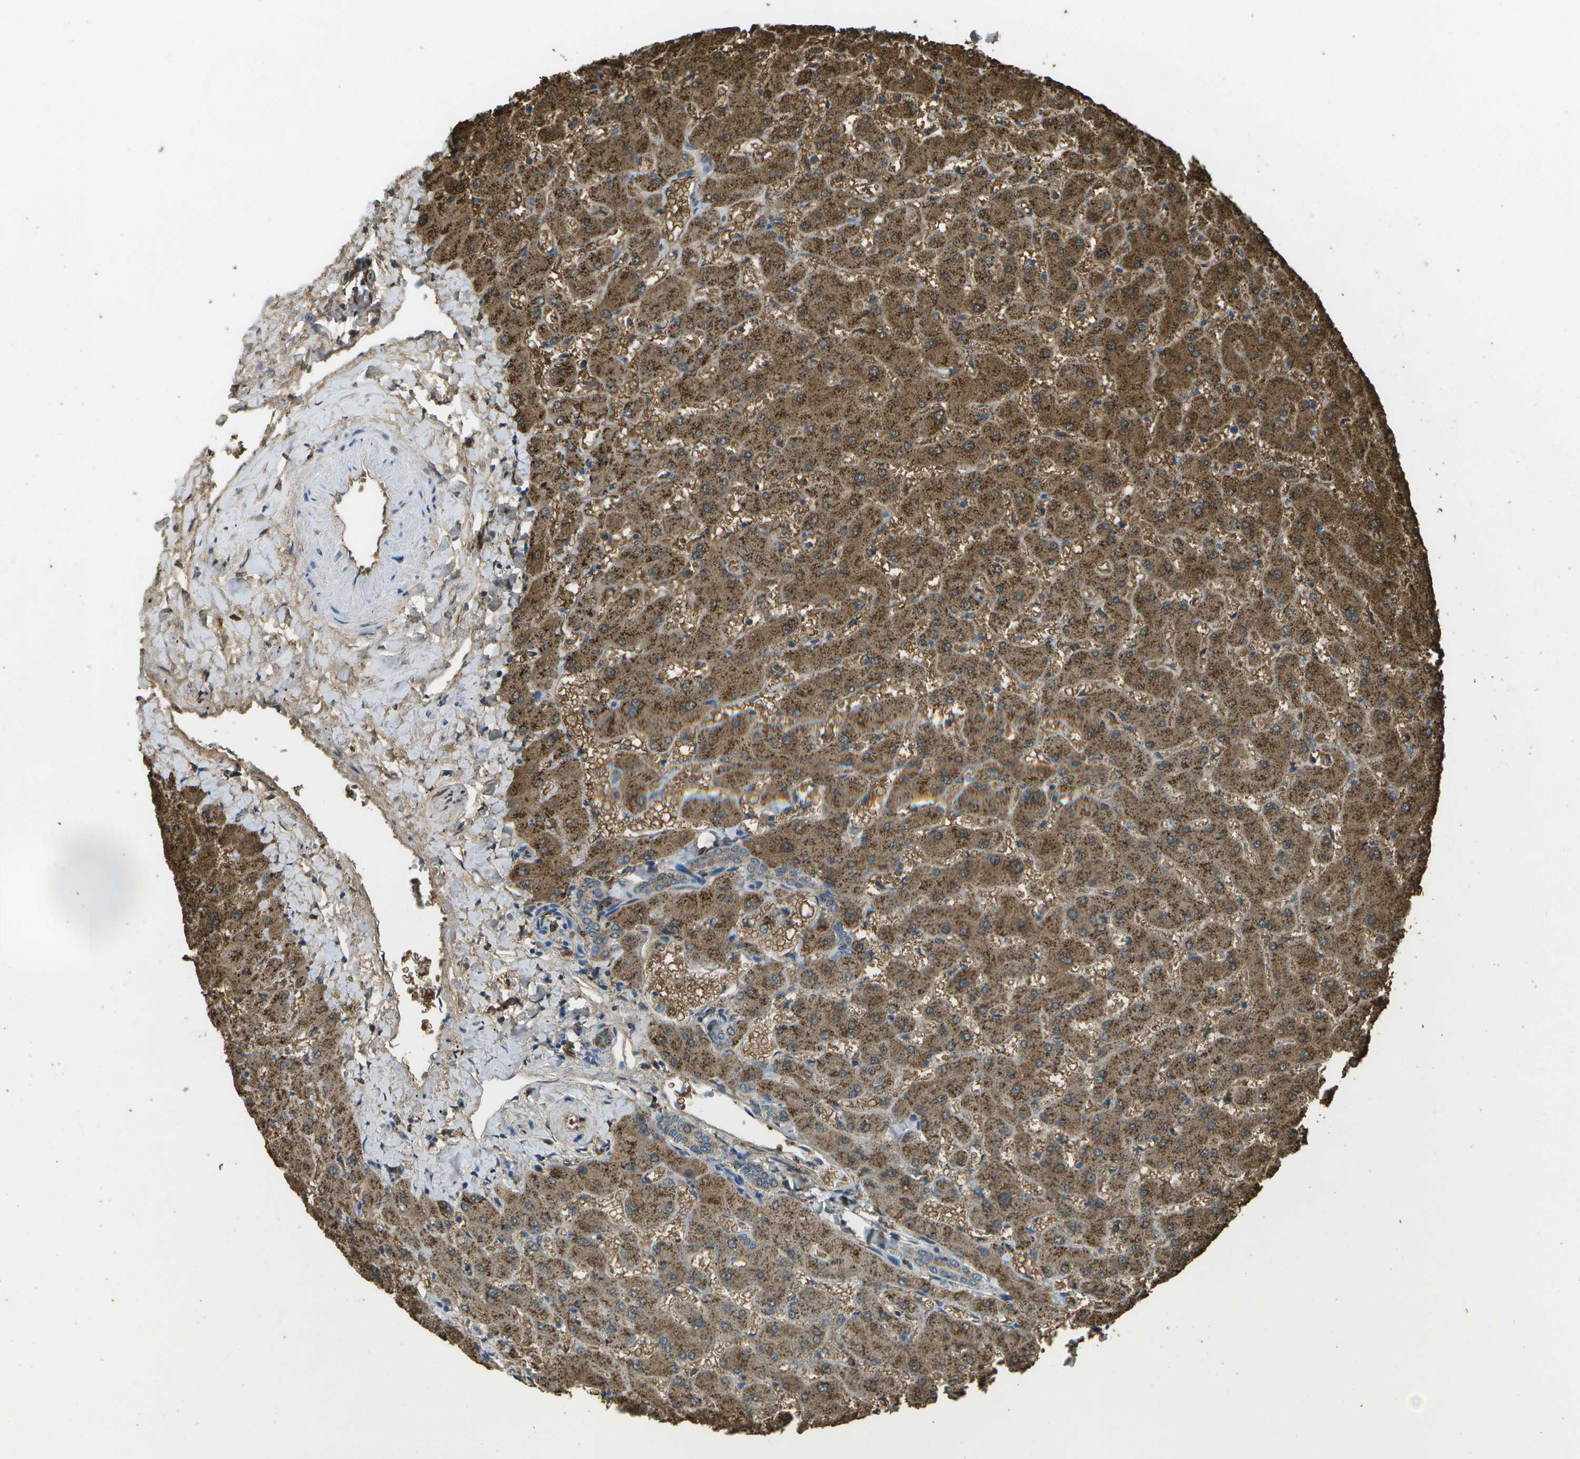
{"staining": {"intensity": "weak", "quantity": ">75%", "location": "cytoplasmic/membranous"}, "tissue": "liver", "cell_type": "Cholangiocytes", "image_type": "normal", "snomed": [{"axis": "morphology", "description": "Normal tissue, NOS"}, {"axis": "topography", "description": "Liver"}], "caption": "Weak cytoplasmic/membranous positivity for a protein is present in about >75% of cholangiocytes of benign liver using IHC.", "gene": "CACHD1", "patient": {"sex": "female", "age": 63}}